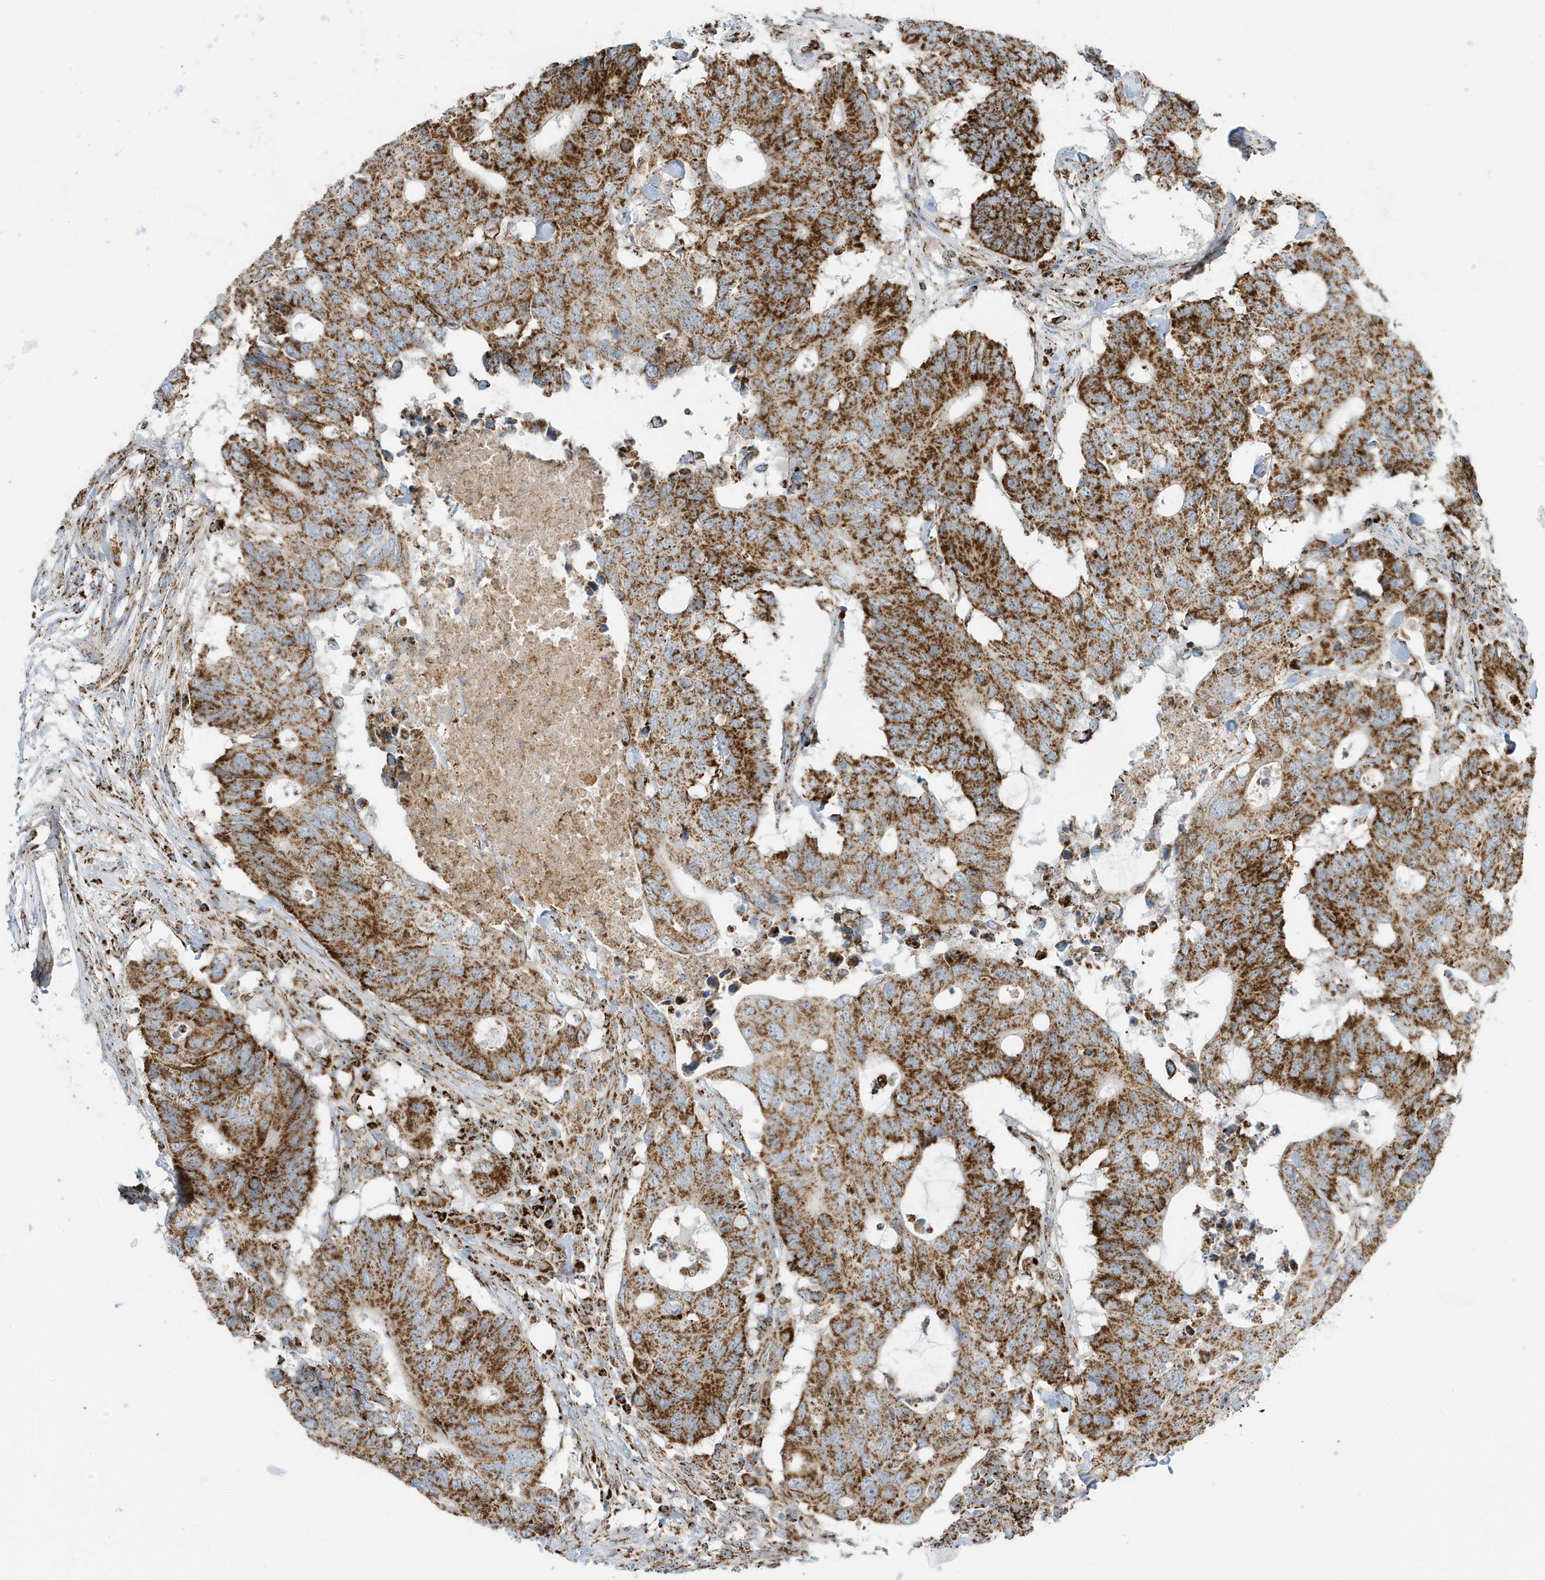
{"staining": {"intensity": "strong", "quantity": ">75%", "location": "cytoplasmic/membranous"}, "tissue": "colorectal cancer", "cell_type": "Tumor cells", "image_type": "cancer", "snomed": [{"axis": "morphology", "description": "Adenocarcinoma, NOS"}, {"axis": "topography", "description": "Colon"}], "caption": "Human colorectal adenocarcinoma stained with a protein marker displays strong staining in tumor cells.", "gene": "ATP5ME", "patient": {"sex": "male", "age": 71}}